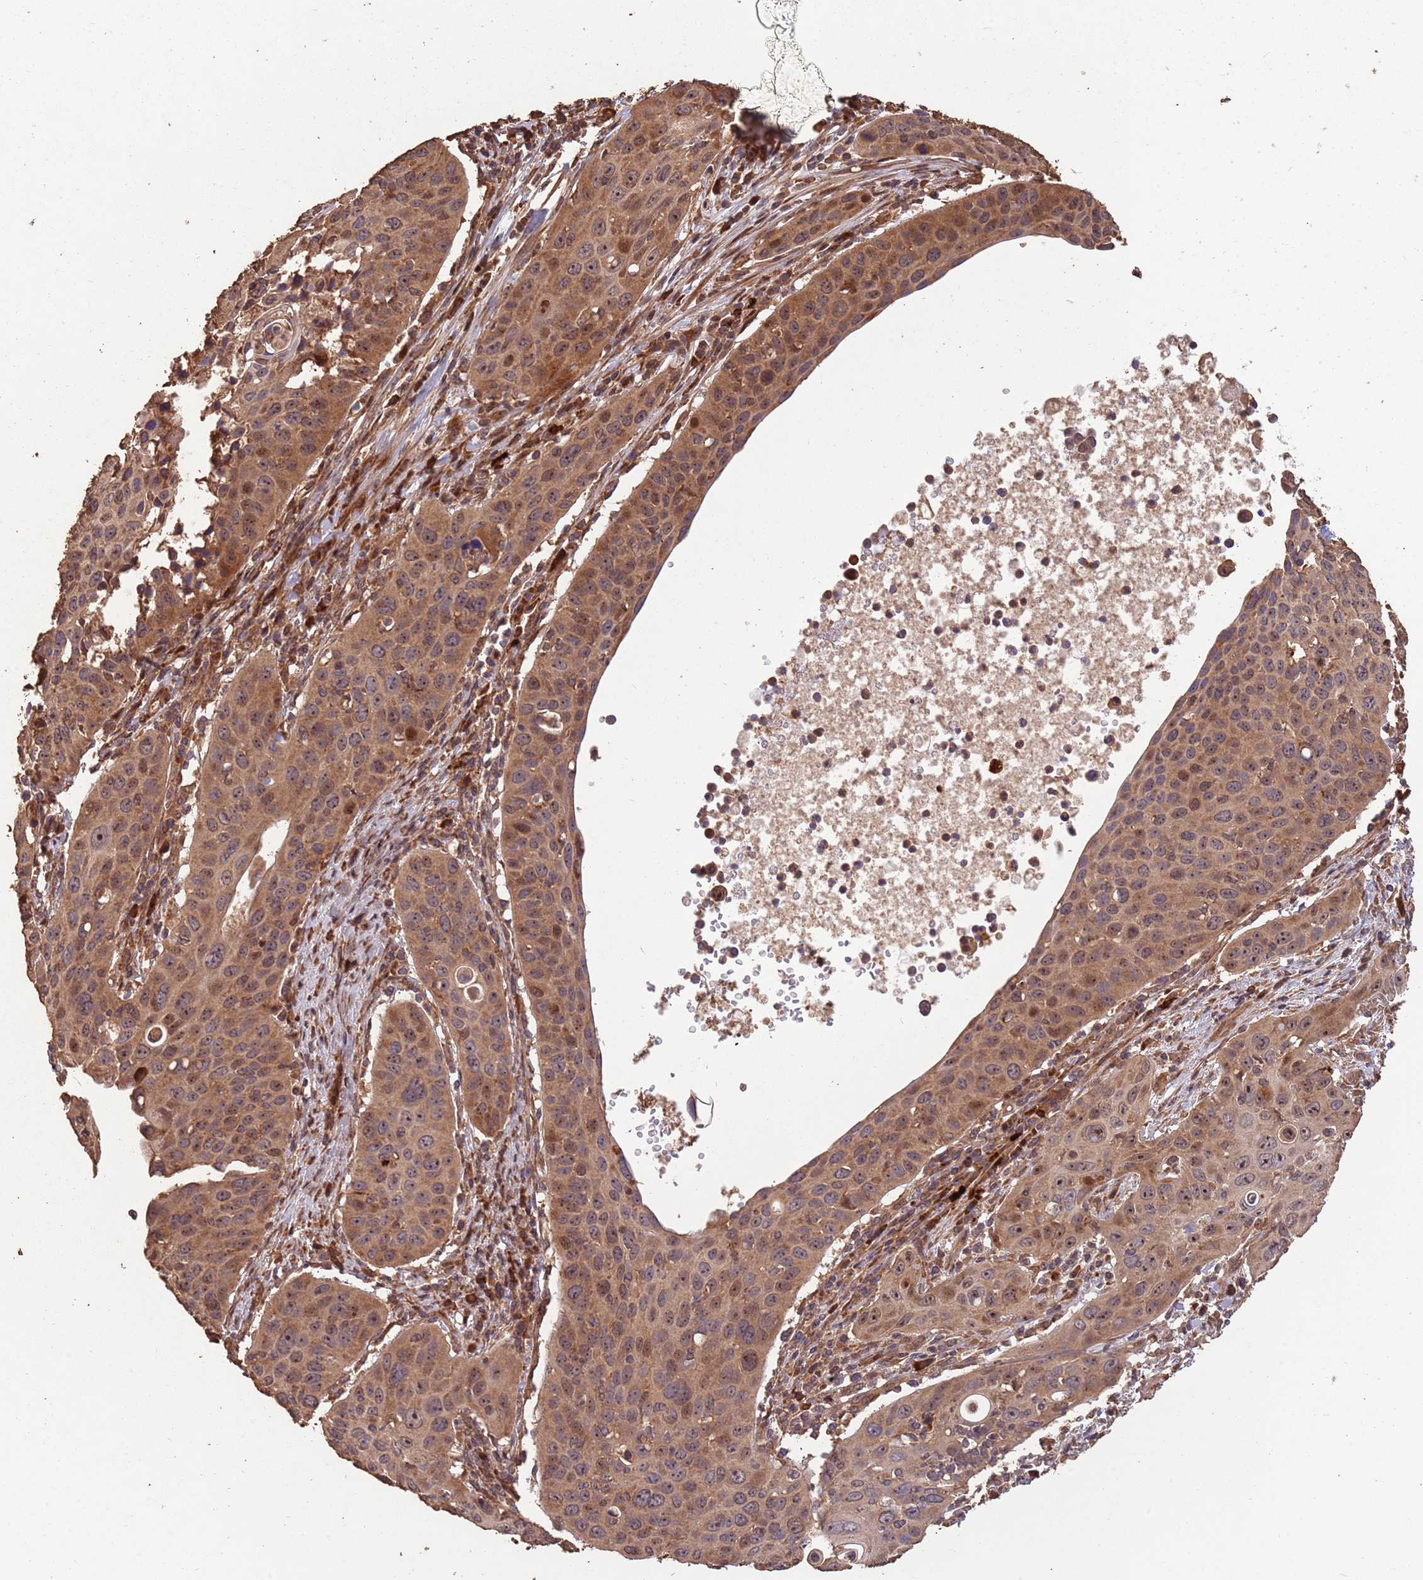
{"staining": {"intensity": "moderate", "quantity": ">75%", "location": "cytoplasmic/membranous,nuclear"}, "tissue": "cervical cancer", "cell_type": "Tumor cells", "image_type": "cancer", "snomed": [{"axis": "morphology", "description": "Squamous cell carcinoma, NOS"}, {"axis": "topography", "description": "Cervix"}], "caption": "Protein analysis of cervical squamous cell carcinoma tissue reveals moderate cytoplasmic/membranous and nuclear staining in approximately >75% of tumor cells.", "gene": "ZNF428", "patient": {"sex": "female", "age": 36}}